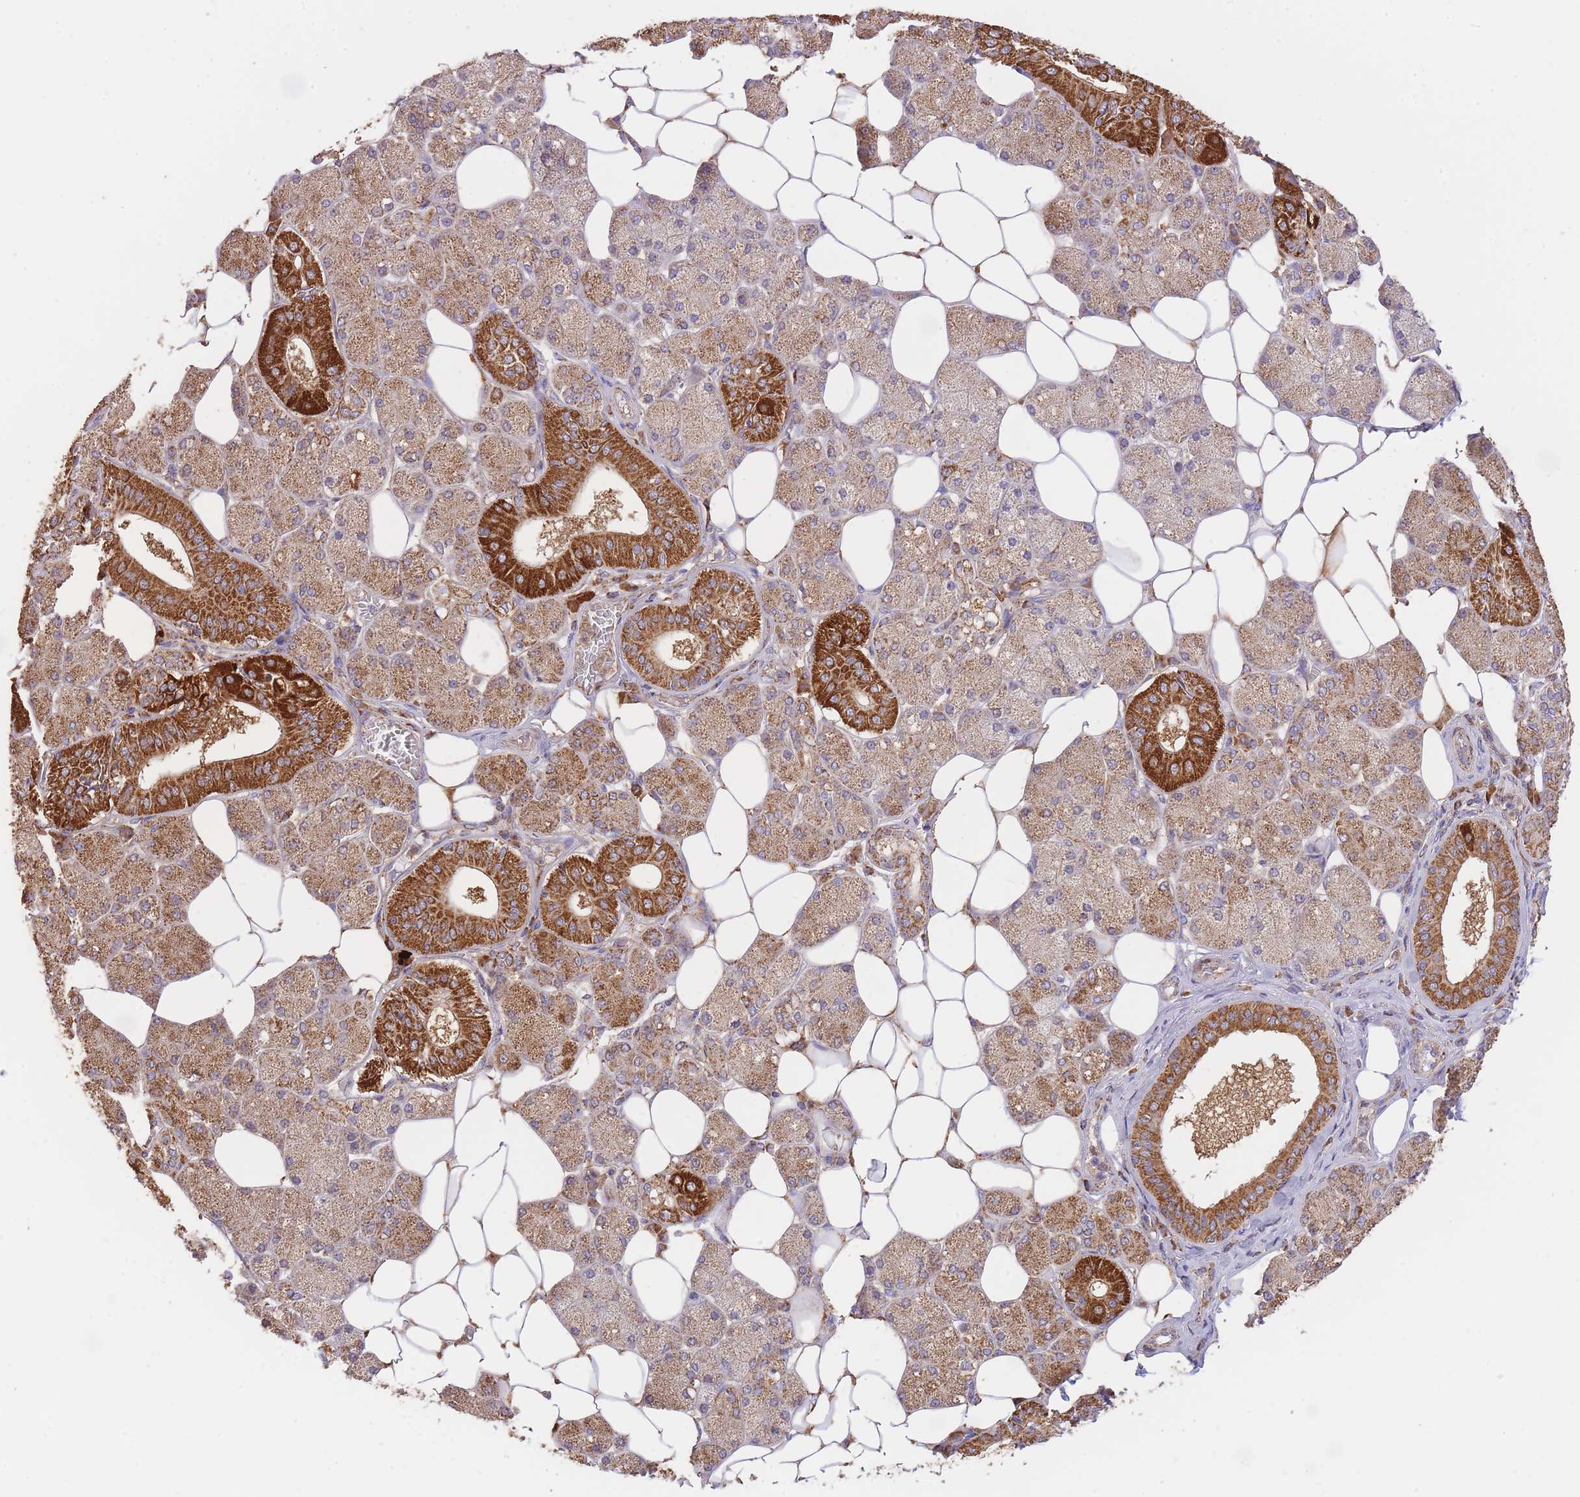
{"staining": {"intensity": "strong", "quantity": ">75%", "location": "cytoplasmic/membranous"}, "tissue": "salivary gland", "cell_type": "Glandular cells", "image_type": "normal", "snomed": [{"axis": "morphology", "description": "Squamous cell carcinoma, NOS"}, {"axis": "topography", "description": "Skin"}, {"axis": "topography", "description": "Head-Neck"}], "caption": "Glandular cells reveal strong cytoplasmic/membranous positivity in approximately >75% of cells in normal salivary gland.", "gene": "PREP", "patient": {"sex": "male", "age": 80}}